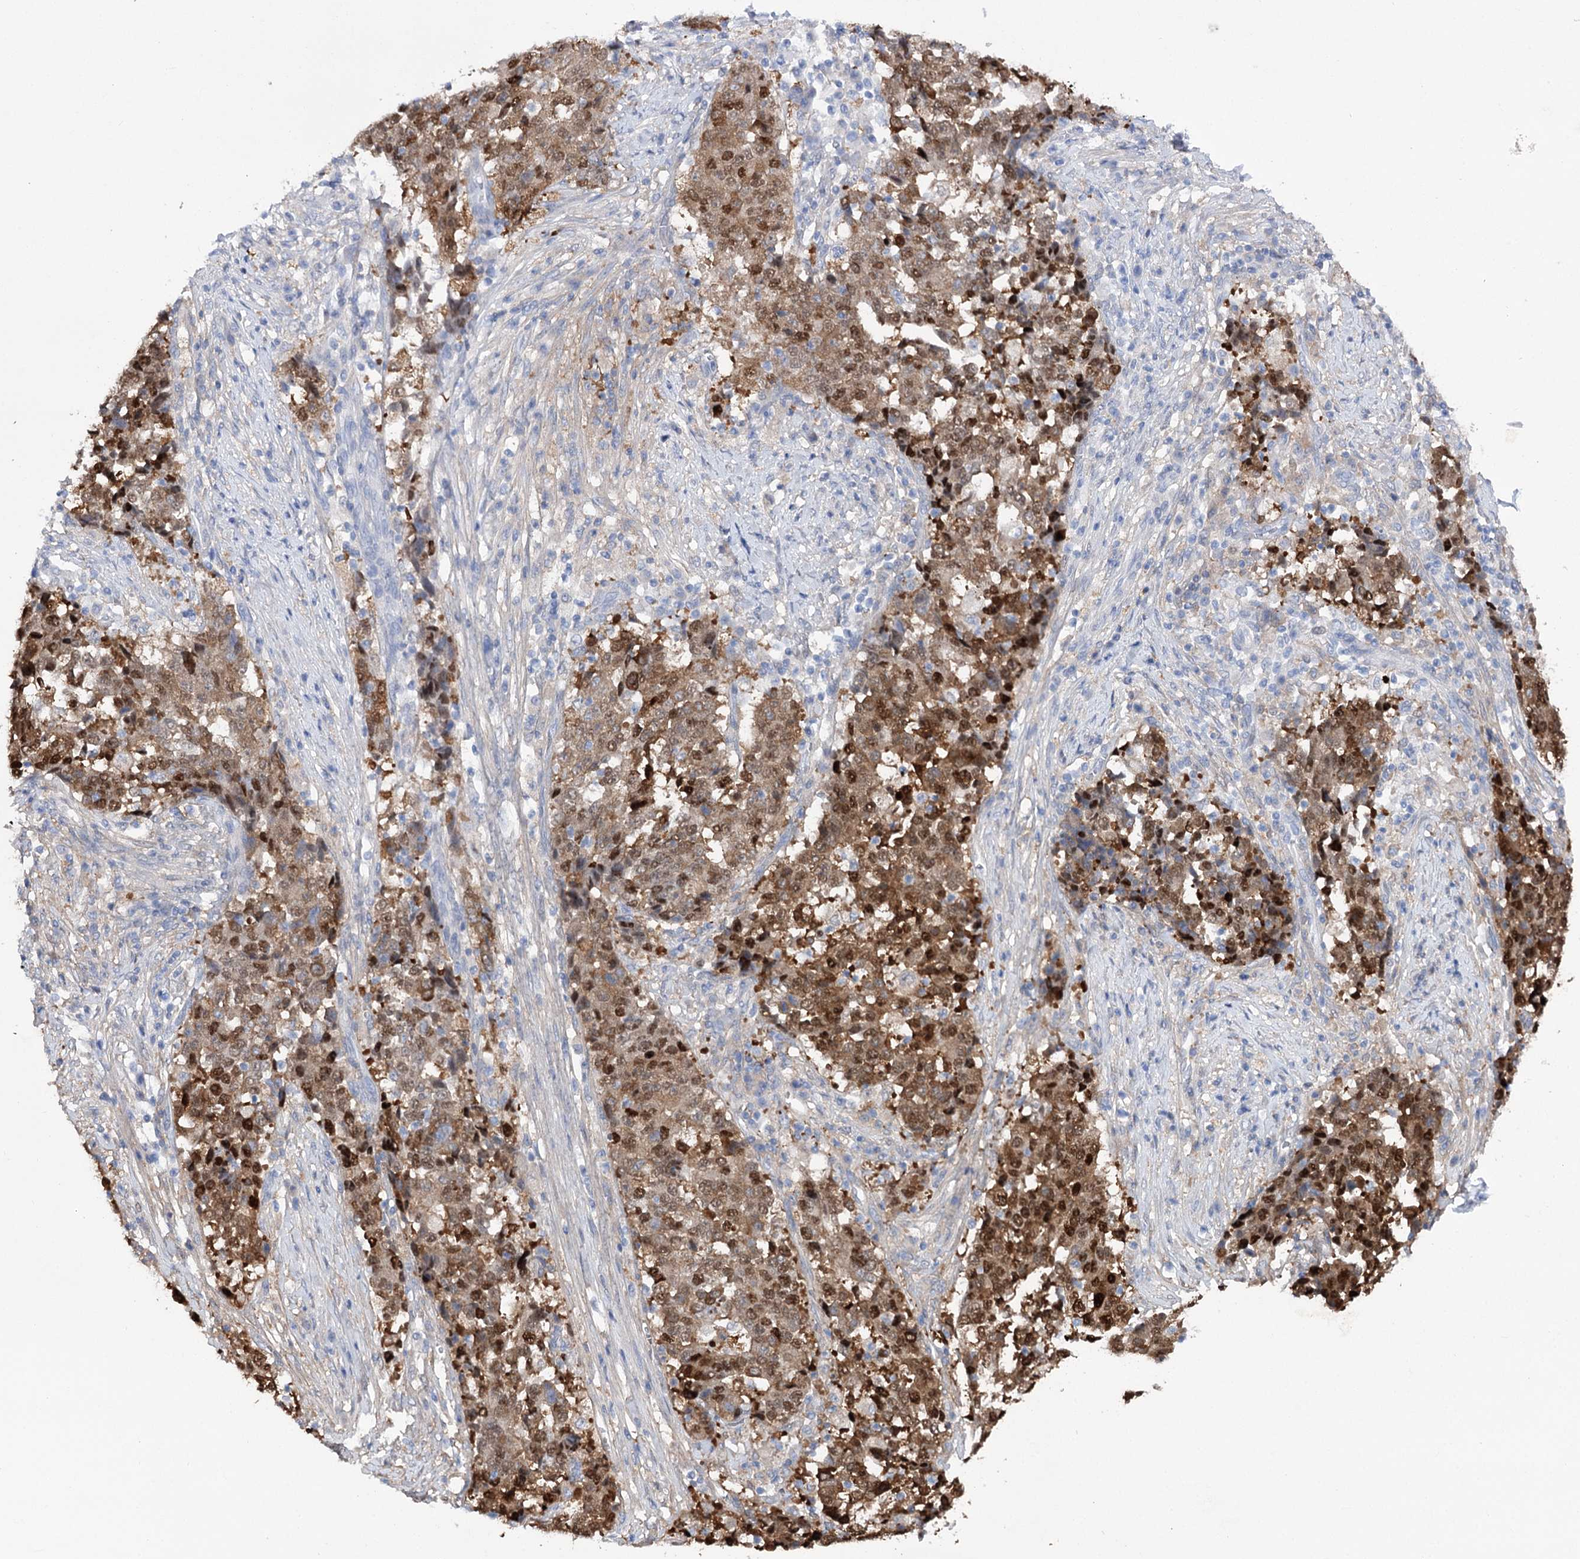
{"staining": {"intensity": "moderate", "quantity": ">75%", "location": "cytoplasmic/membranous,nuclear"}, "tissue": "stomach cancer", "cell_type": "Tumor cells", "image_type": "cancer", "snomed": [{"axis": "morphology", "description": "Adenocarcinoma, NOS"}, {"axis": "topography", "description": "Stomach"}], "caption": "Stomach cancer (adenocarcinoma) stained with a protein marker exhibits moderate staining in tumor cells.", "gene": "UGDH", "patient": {"sex": "male", "age": 59}}